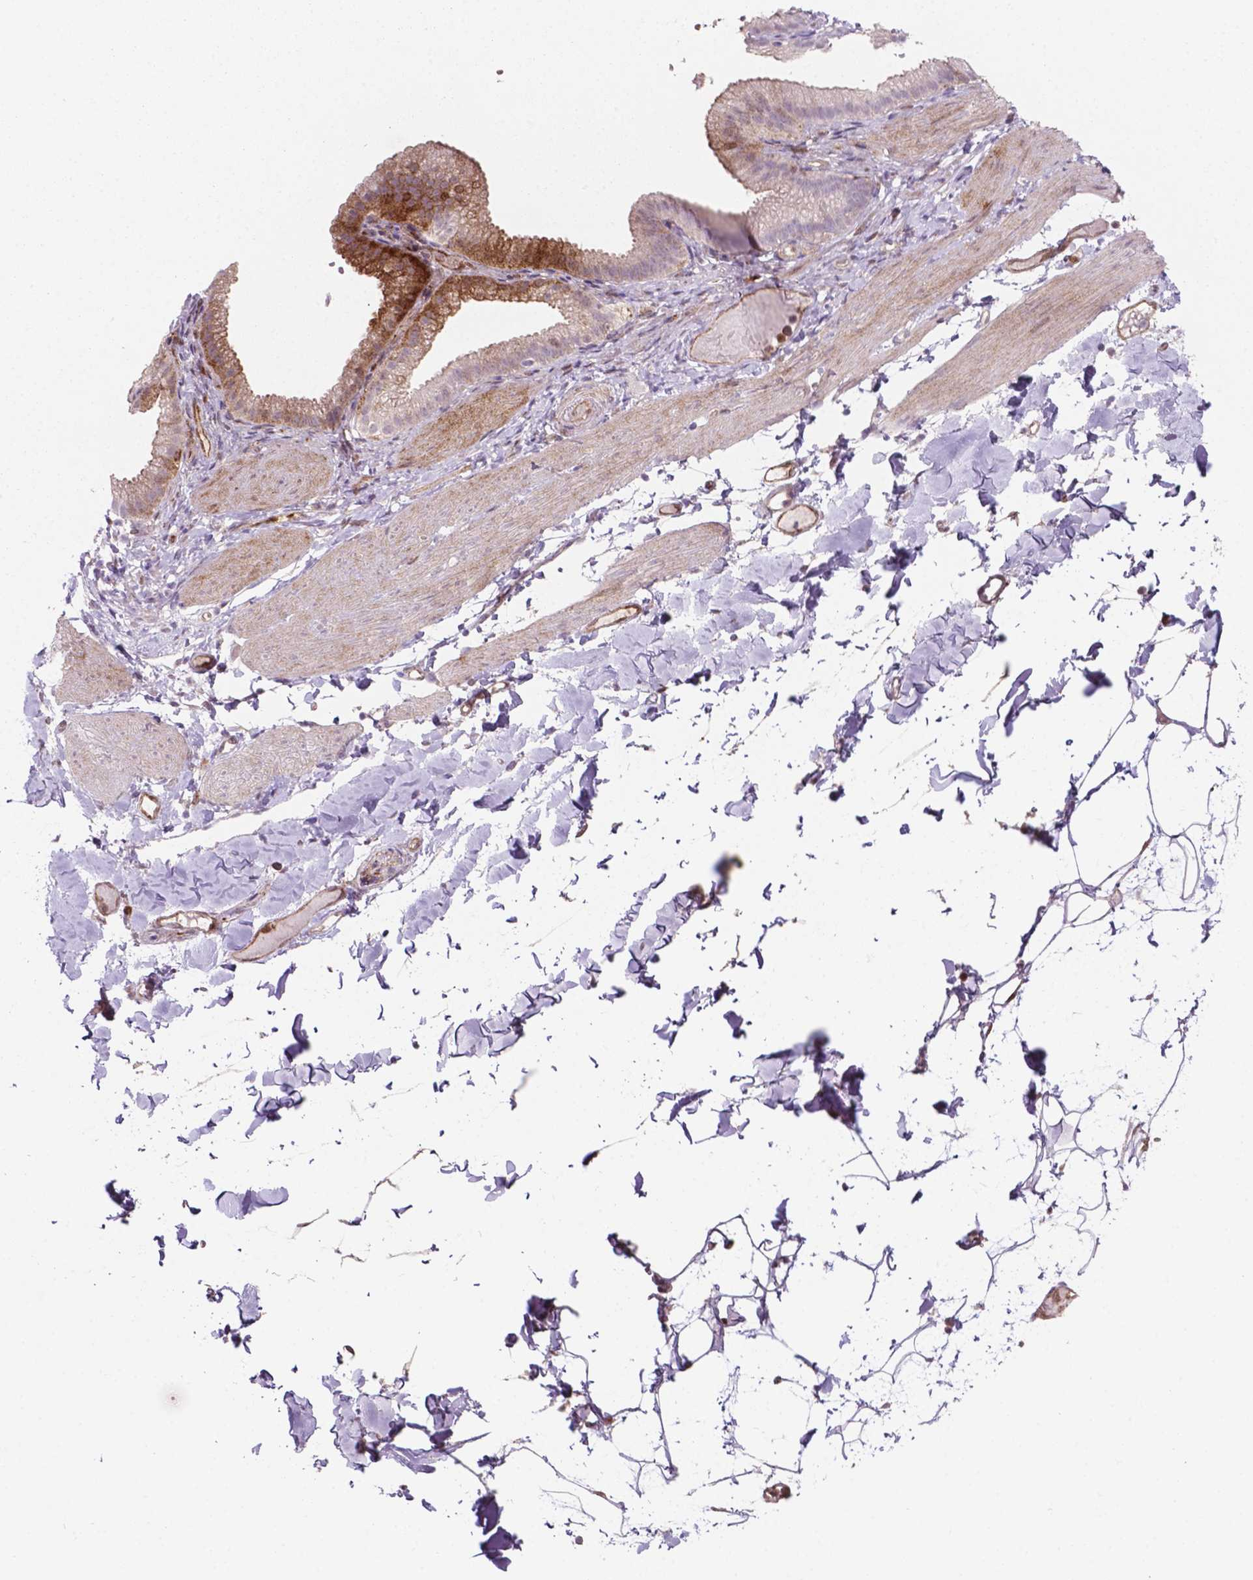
{"staining": {"intensity": "strong", "quantity": ">75%", "location": "cytoplasmic/membranous"}, "tissue": "adipose tissue", "cell_type": "Adipocytes", "image_type": "normal", "snomed": [{"axis": "morphology", "description": "Normal tissue, NOS"}, {"axis": "topography", "description": "Gallbladder"}, {"axis": "topography", "description": "Peripheral nerve tissue"}], "caption": "Immunohistochemistry of unremarkable human adipose tissue demonstrates high levels of strong cytoplasmic/membranous staining in approximately >75% of adipocytes.", "gene": "LDHA", "patient": {"sex": "female", "age": 45}}